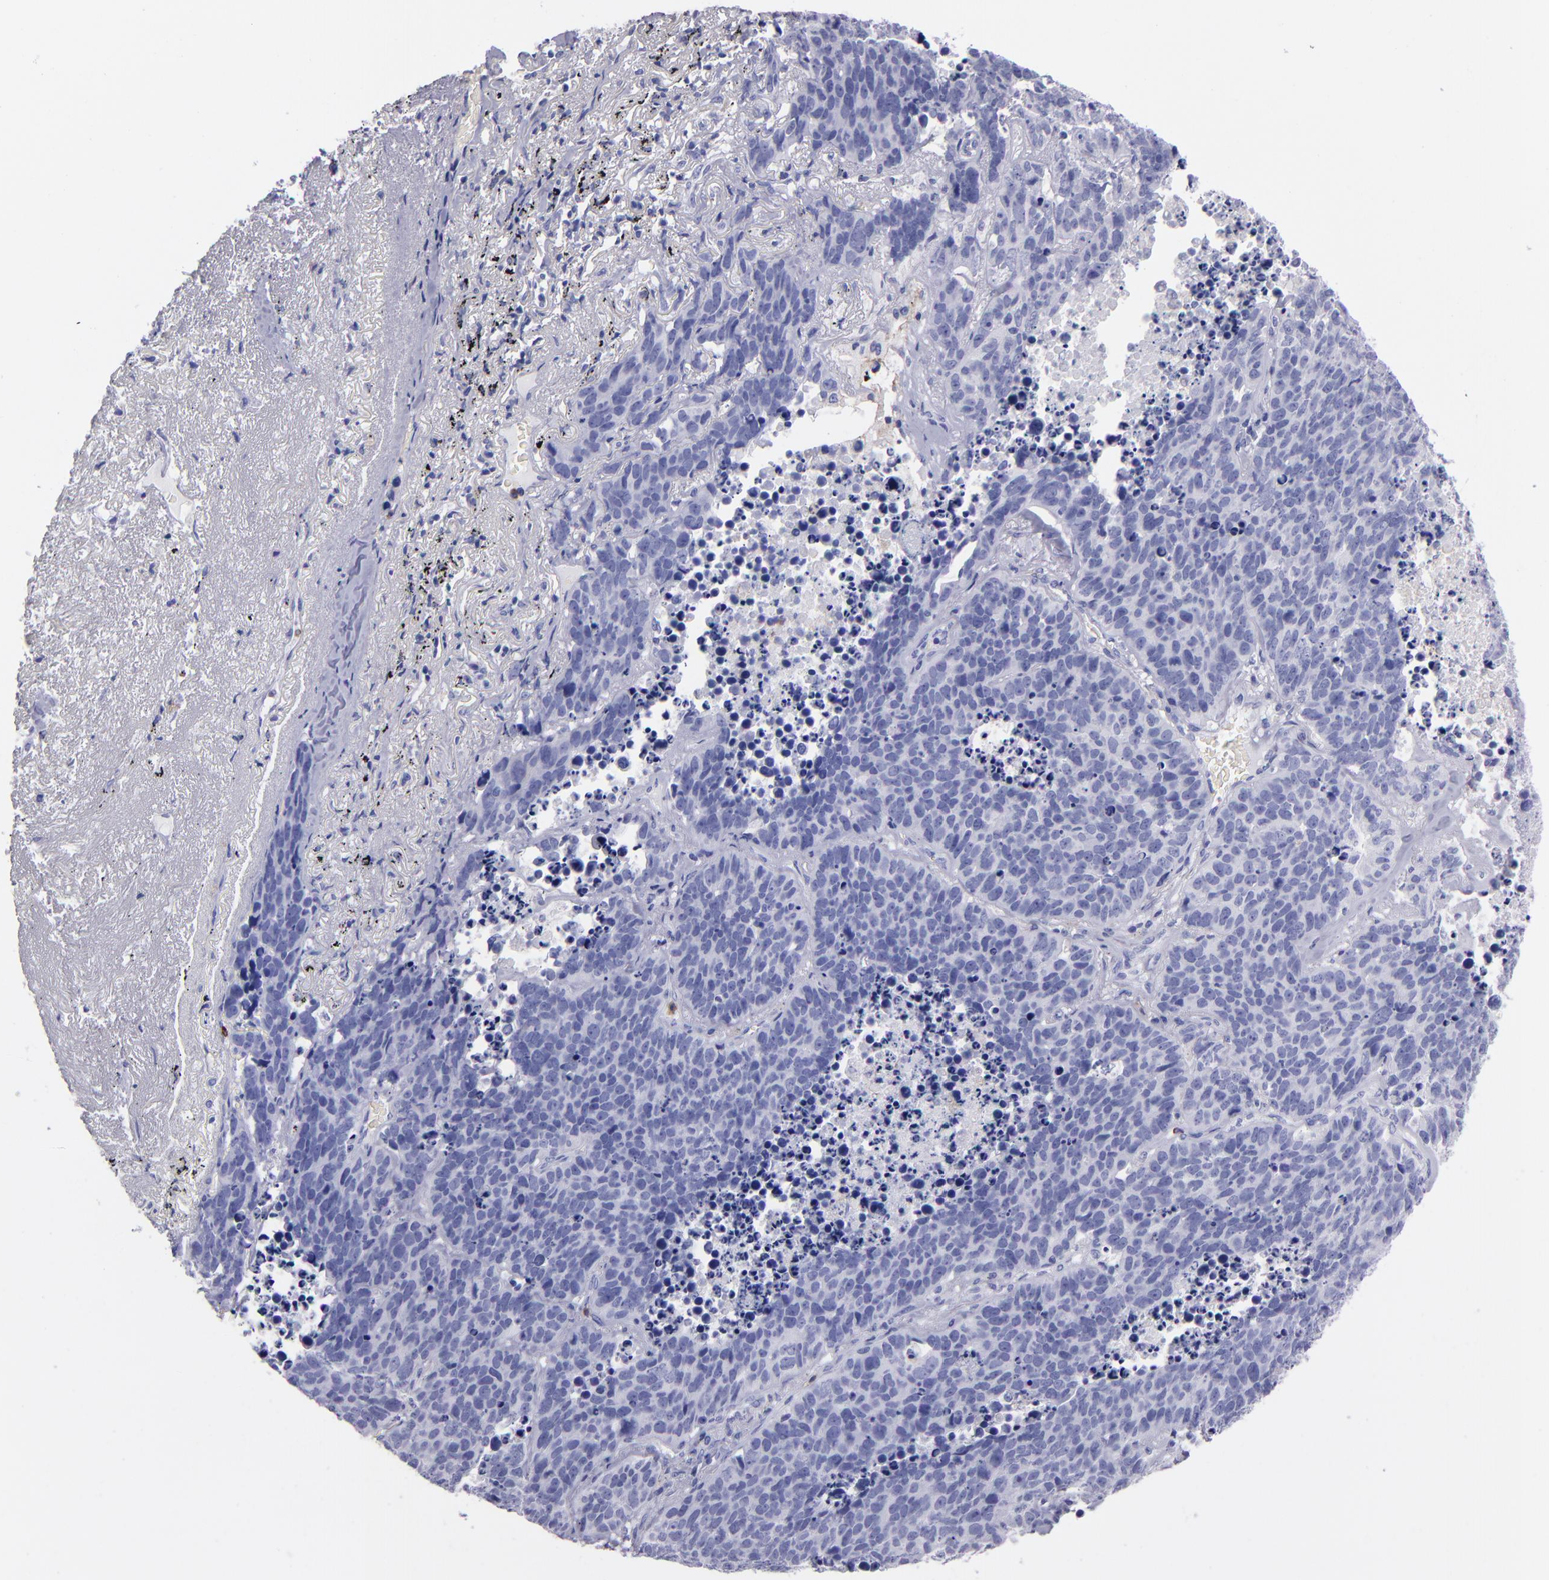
{"staining": {"intensity": "negative", "quantity": "none", "location": "none"}, "tissue": "lung cancer", "cell_type": "Tumor cells", "image_type": "cancer", "snomed": [{"axis": "morphology", "description": "Carcinoid, malignant, NOS"}, {"axis": "topography", "description": "Lung"}], "caption": "The image exhibits no staining of tumor cells in lung cancer (malignant carcinoid). Brightfield microscopy of IHC stained with DAB (brown) and hematoxylin (blue), captured at high magnification.", "gene": "CR1", "patient": {"sex": "male", "age": 60}}